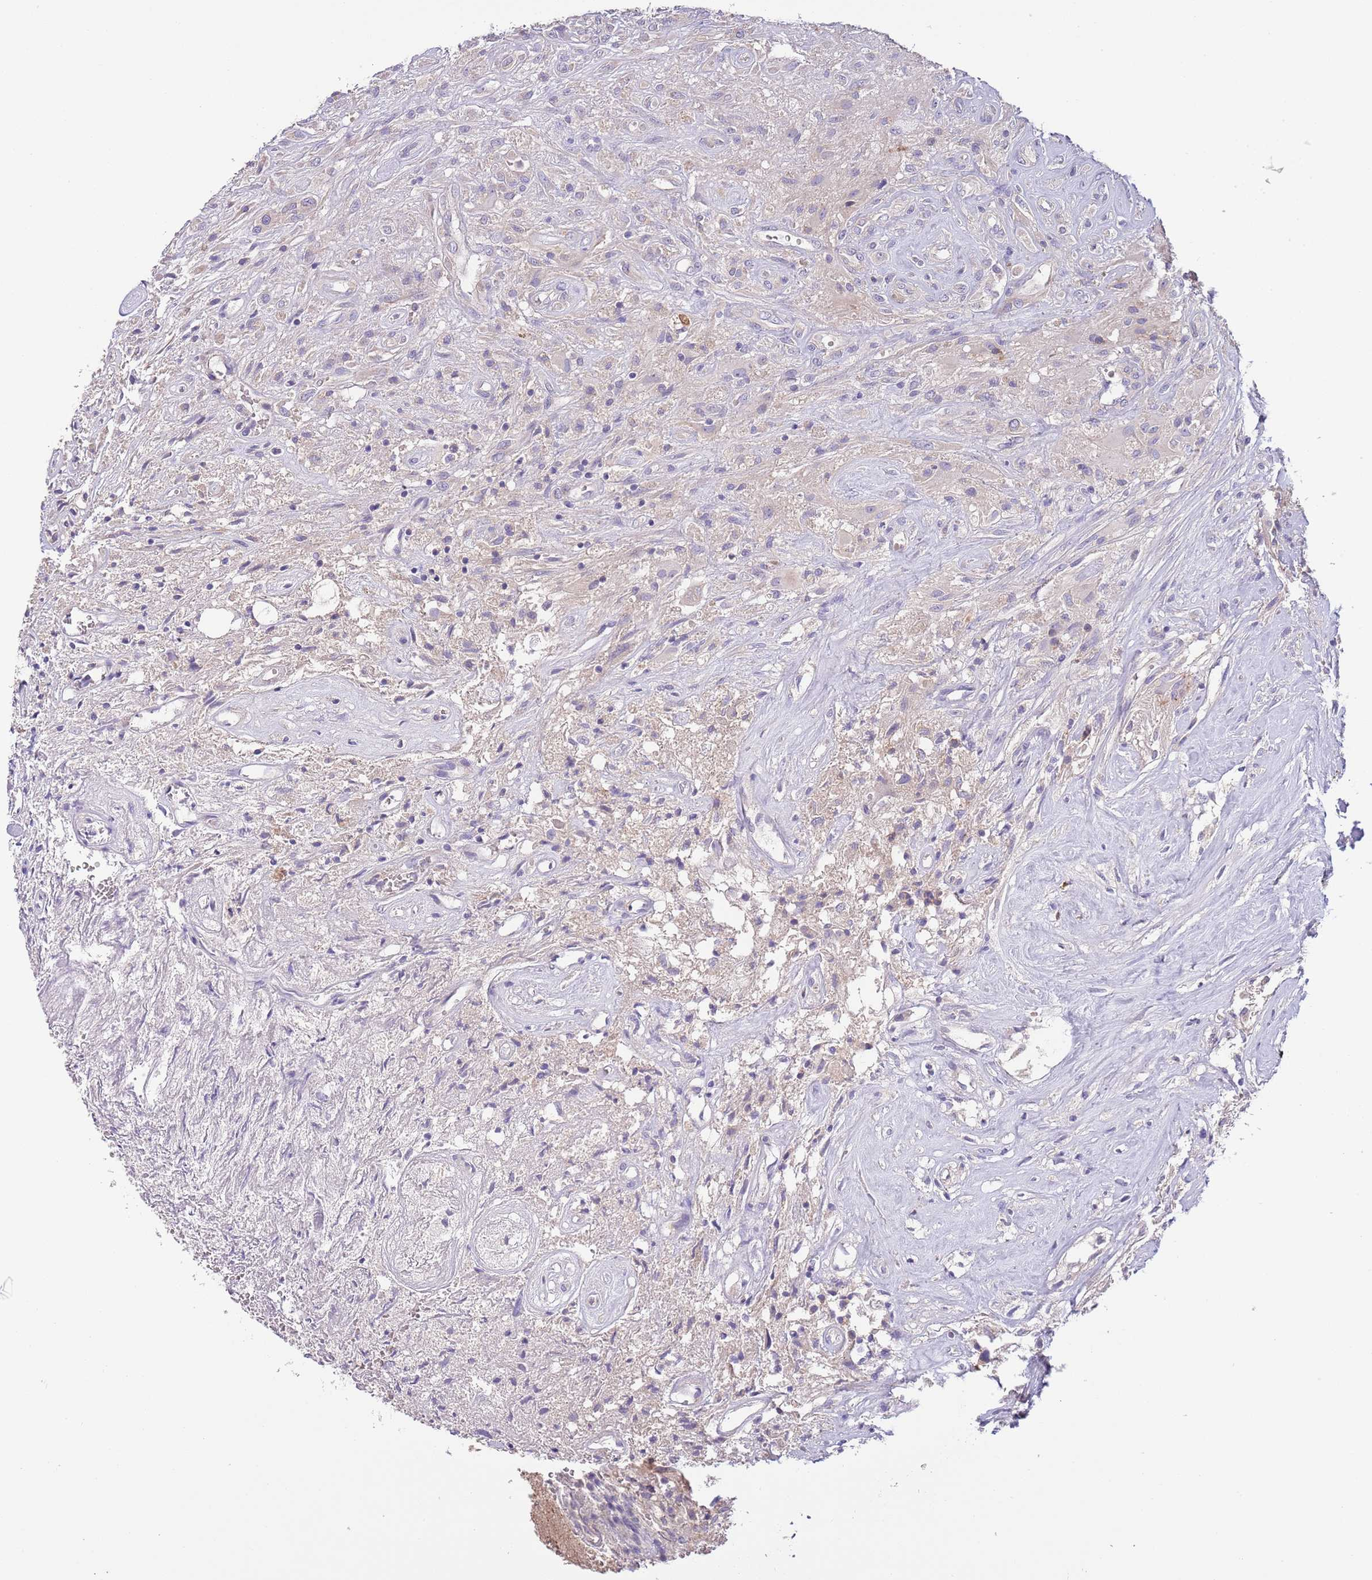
{"staining": {"intensity": "negative", "quantity": "none", "location": "none"}, "tissue": "glioma", "cell_type": "Tumor cells", "image_type": "cancer", "snomed": [{"axis": "morphology", "description": "Glioma, malignant, High grade"}, {"axis": "topography", "description": "Brain"}], "caption": "Immunohistochemistry of human malignant high-grade glioma reveals no positivity in tumor cells. (Stains: DAB (3,3'-diaminobenzidine) IHC with hematoxylin counter stain, Microscopy: brightfield microscopy at high magnification).", "gene": "ZNF658", "patient": {"sex": "male", "age": 56}}